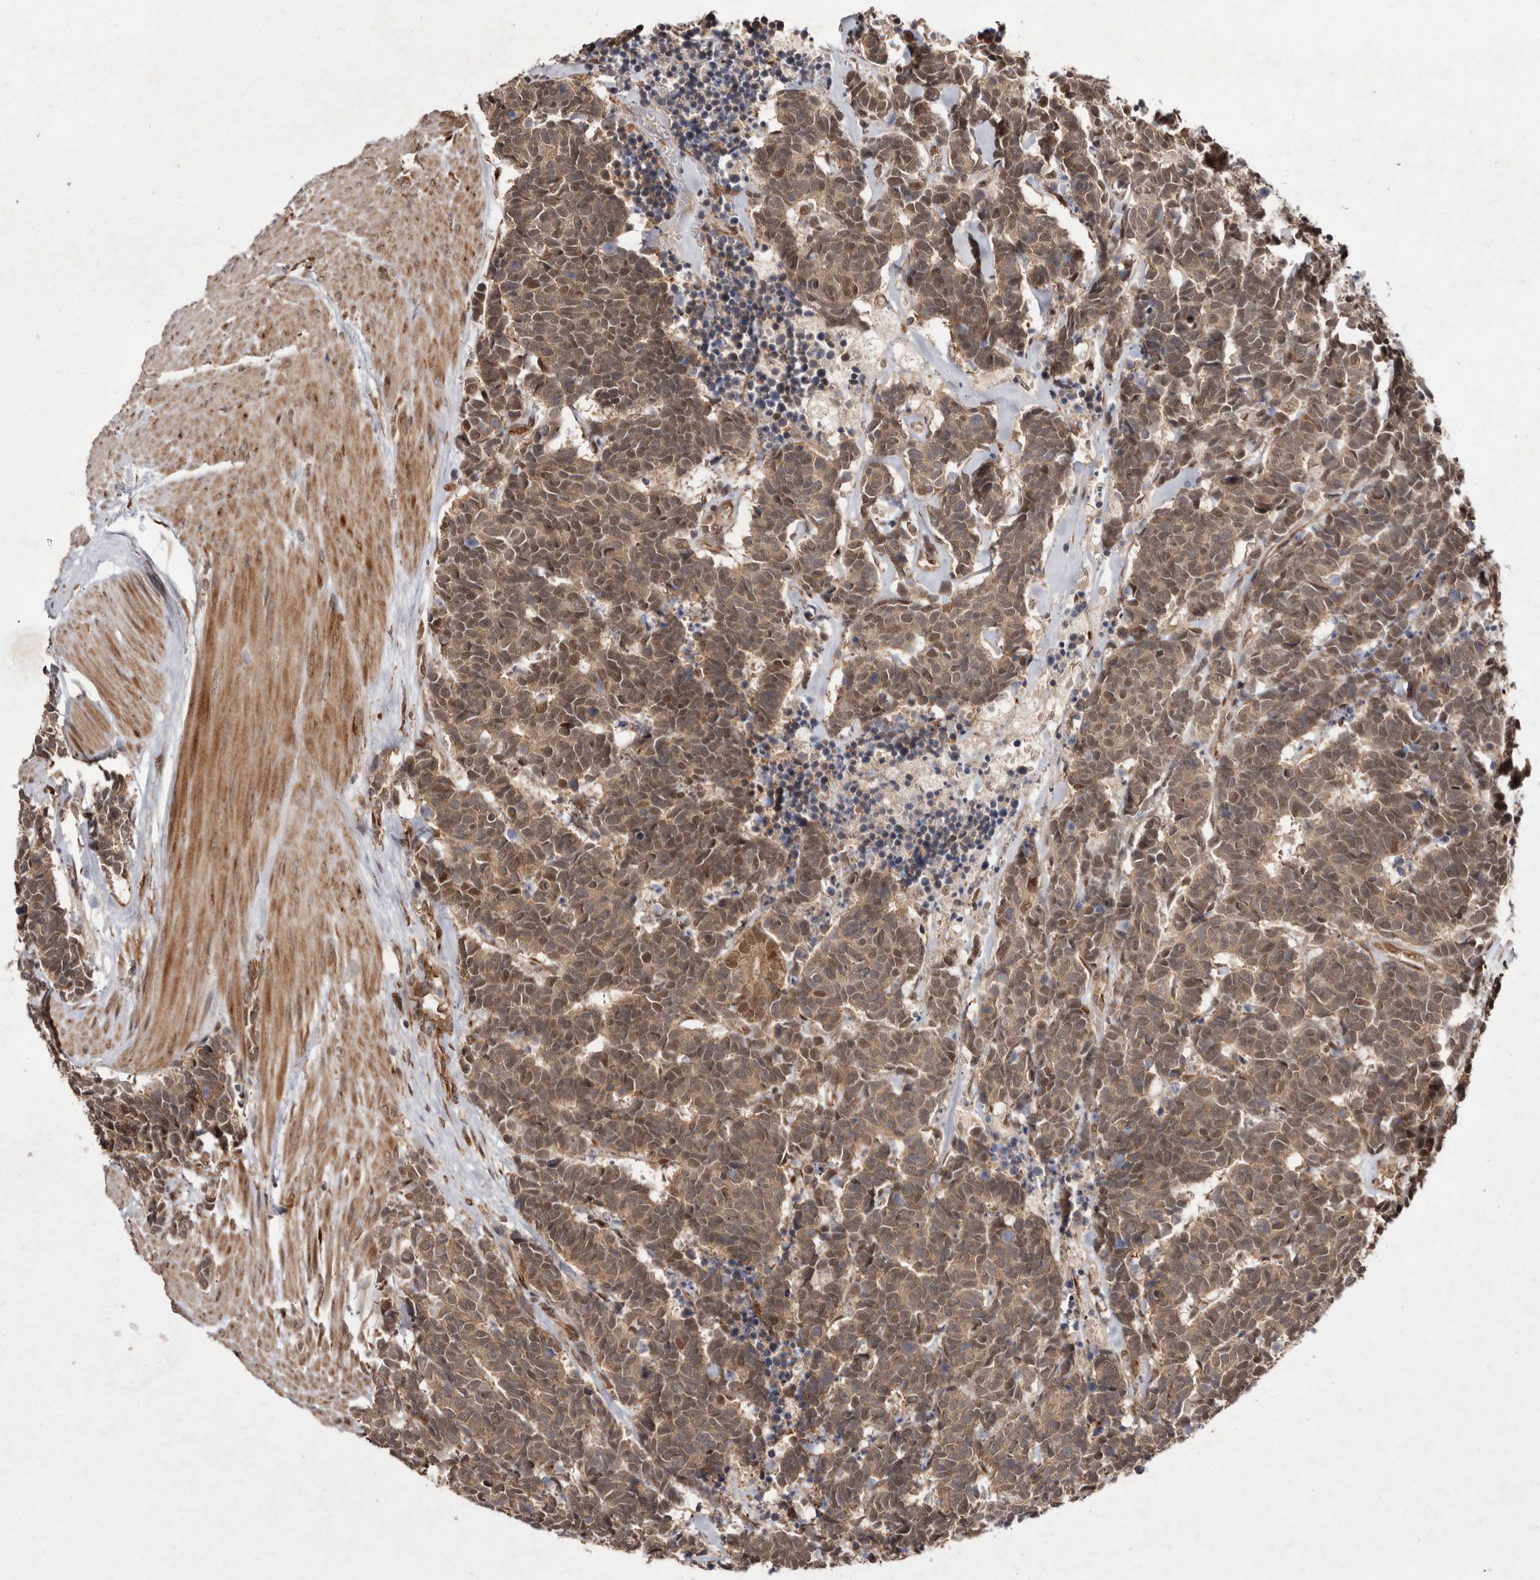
{"staining": {"intensity": "moderate", "quantity": ">75%", "location": "cytoplasmic/membranous,nuclear"}, "tissue": "carcinoid", "cell_type": "Tumor cells", "image_type": "cancer", "snomed": [{"axis": "morphology", "description": "Carcinoma, NOS"}, {"axis": "morphology", "description": "Carcinoid, malignant, NOS"}, {"axis": "topography", "description": "Urinary bladder"}], "caption": "Immunohistochemical staining of human carcinoid shows medium levels of moderate cytoplasmic/membranous and nuclear protein staining in about >75% of tumor cells.", "gene": "LRGUK", "patient": {"sex": "male", "age": 57}}